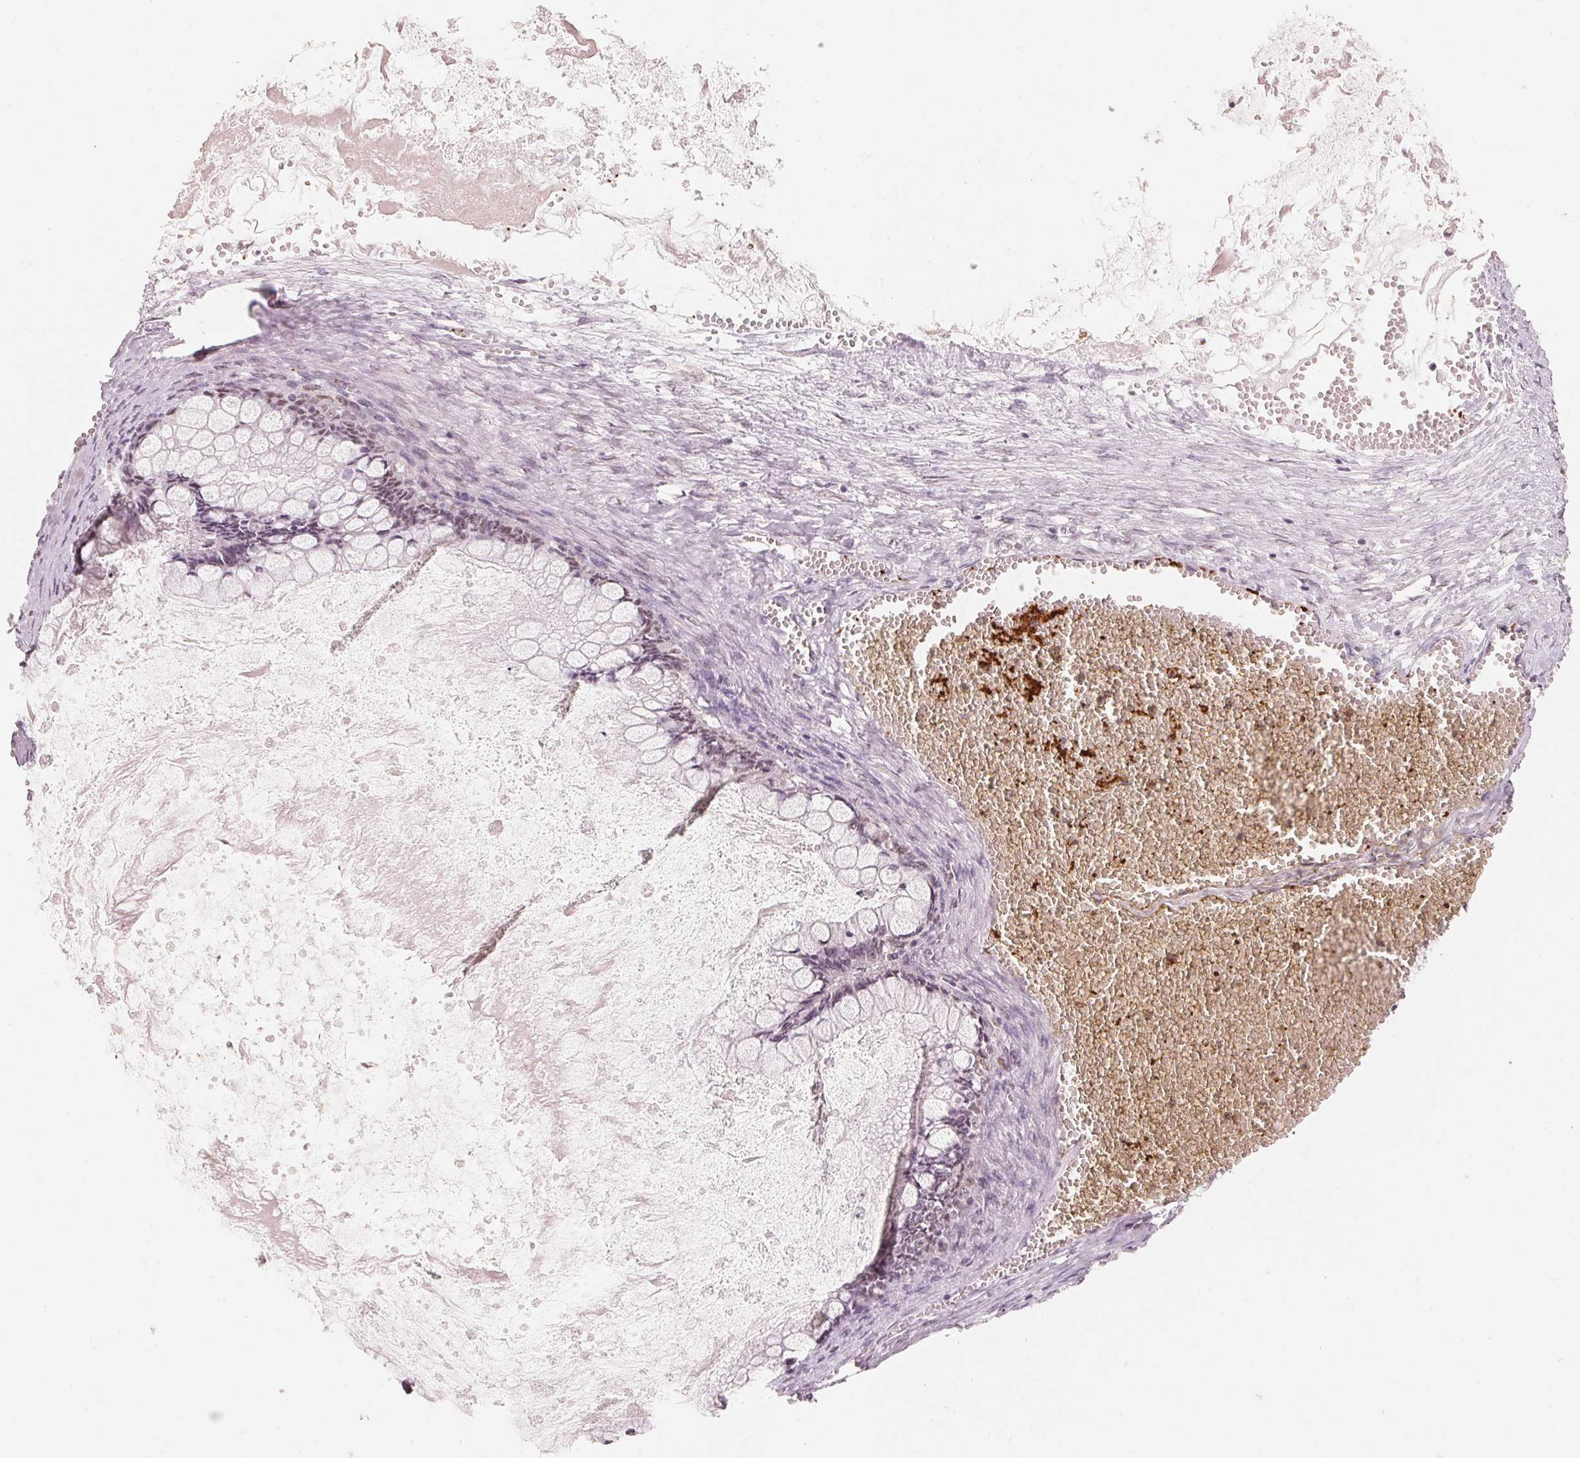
{"staining": {"intensity": "weak", "quantity": "<25%", "location": "nuclear"}, "tissue": "ovarian cancer", "cell_type": "Tumor cells", "image_type": "cancer", "snomed": [{"axis": "morphology", "description": "Cystadenocarcinoma, mucinous, NOS"}, {"axis": "topography", "description": "Ovary"}], "caption": "This is an IHC histopathology image of human ovarian cancer. There is no positivity in tumor cells.", "gene": "ARHGAP22", "patient": {"sex": "female", "age": 67}}